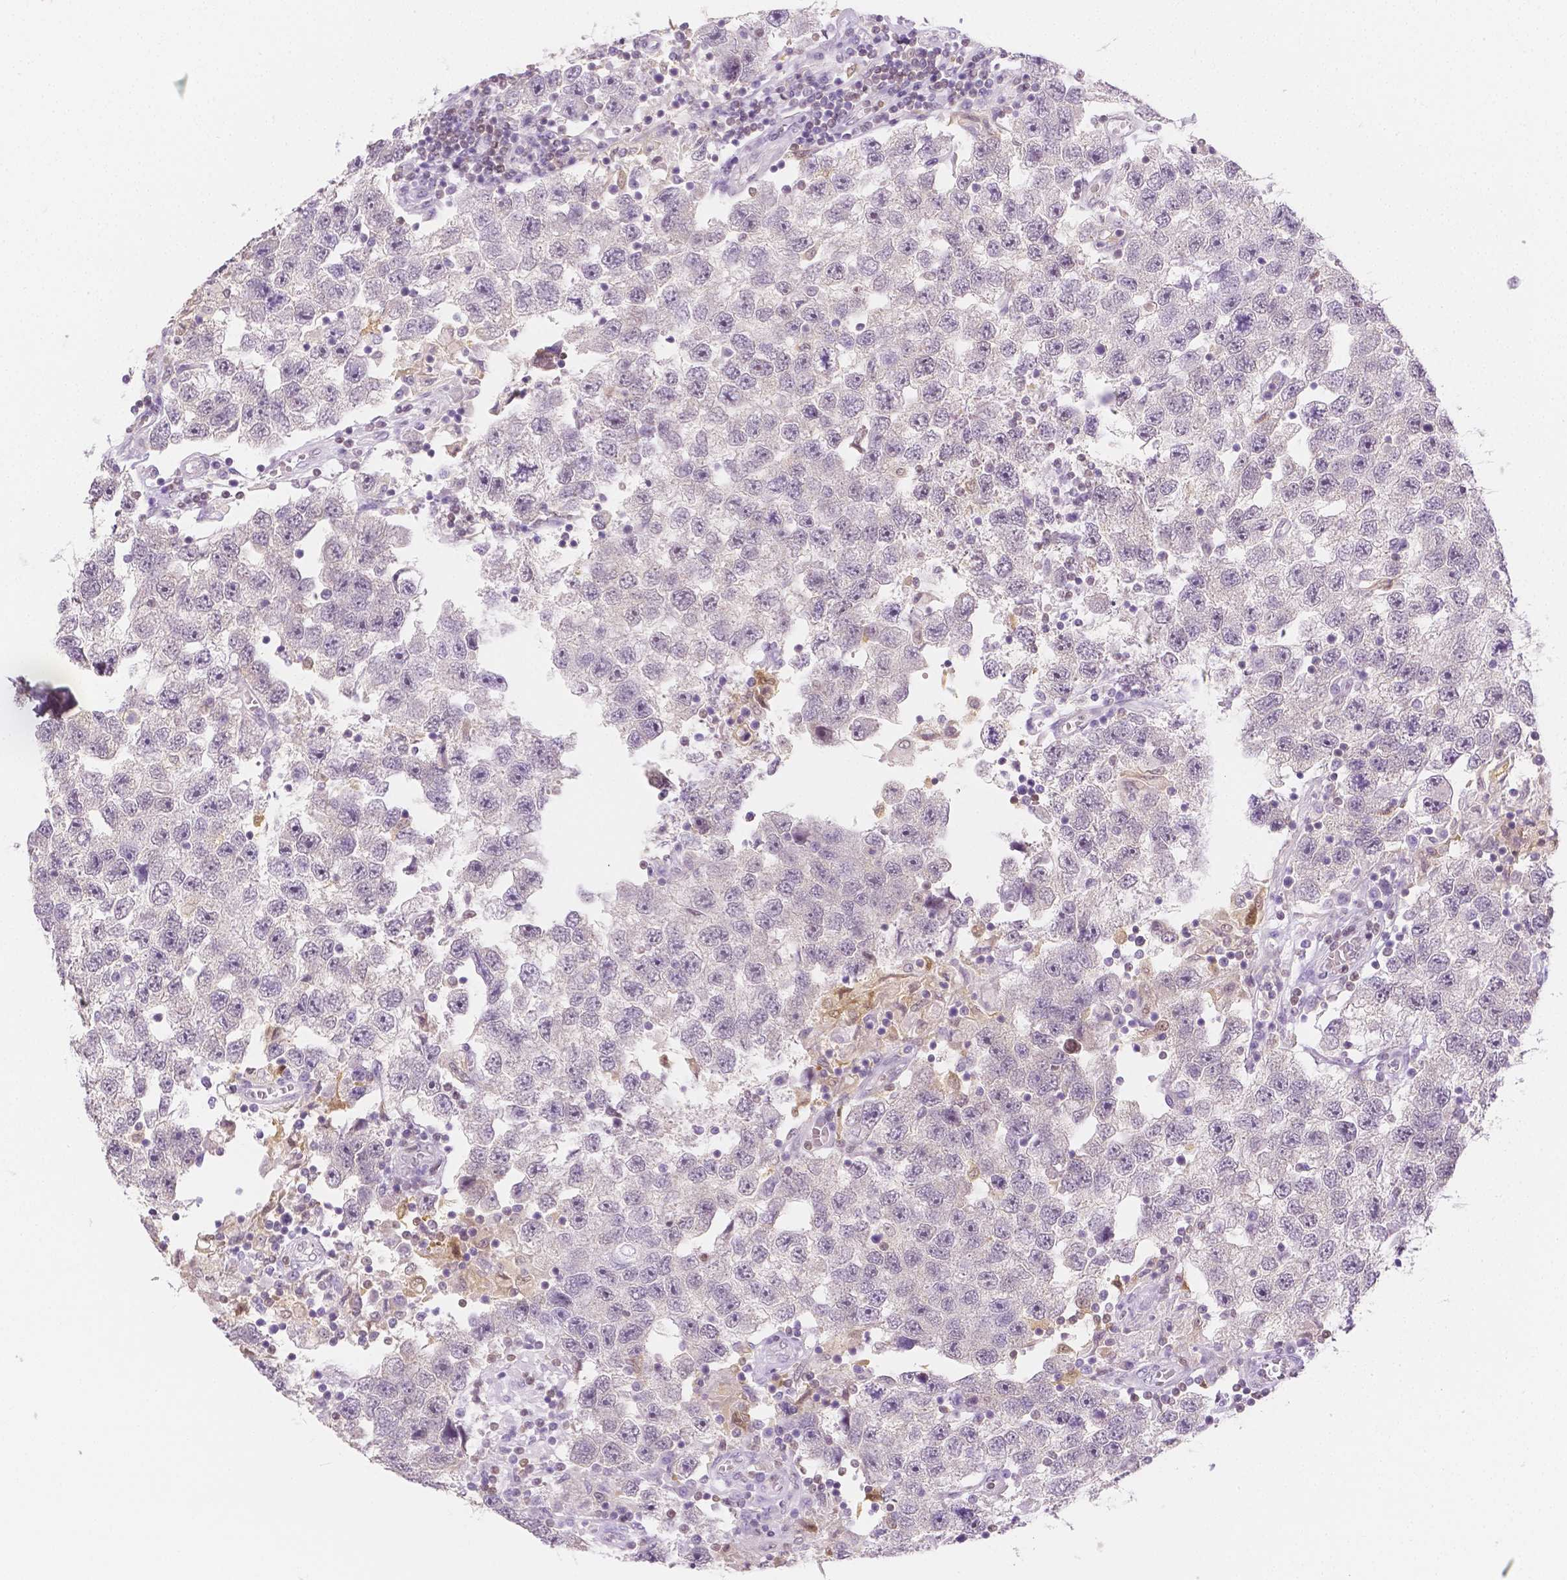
{"staining": {"intensity": "negative", "quantity": "none", "location": "none"}, "tissue": "testis cancer", "cell_type": "Tumor cells", "image_type": "cancer", "snomed": [{"axis": "morphology", "description": "Seminoma, NOS"}, {"axis": "topography", "description": "Testis"}], "caption": "Immunohistochemistry micrograph of neoplastic tissue: testis cancer stained with DAB (3,3'-diaminobenzidine) exhibits no significant protein staining in tumor cells. (DAB immunohistochemistry (IHC) visualized using brightfield microscopy, high magnification).", "gene": "SGTB", "patient": {"sex": "male", "age": 26}}